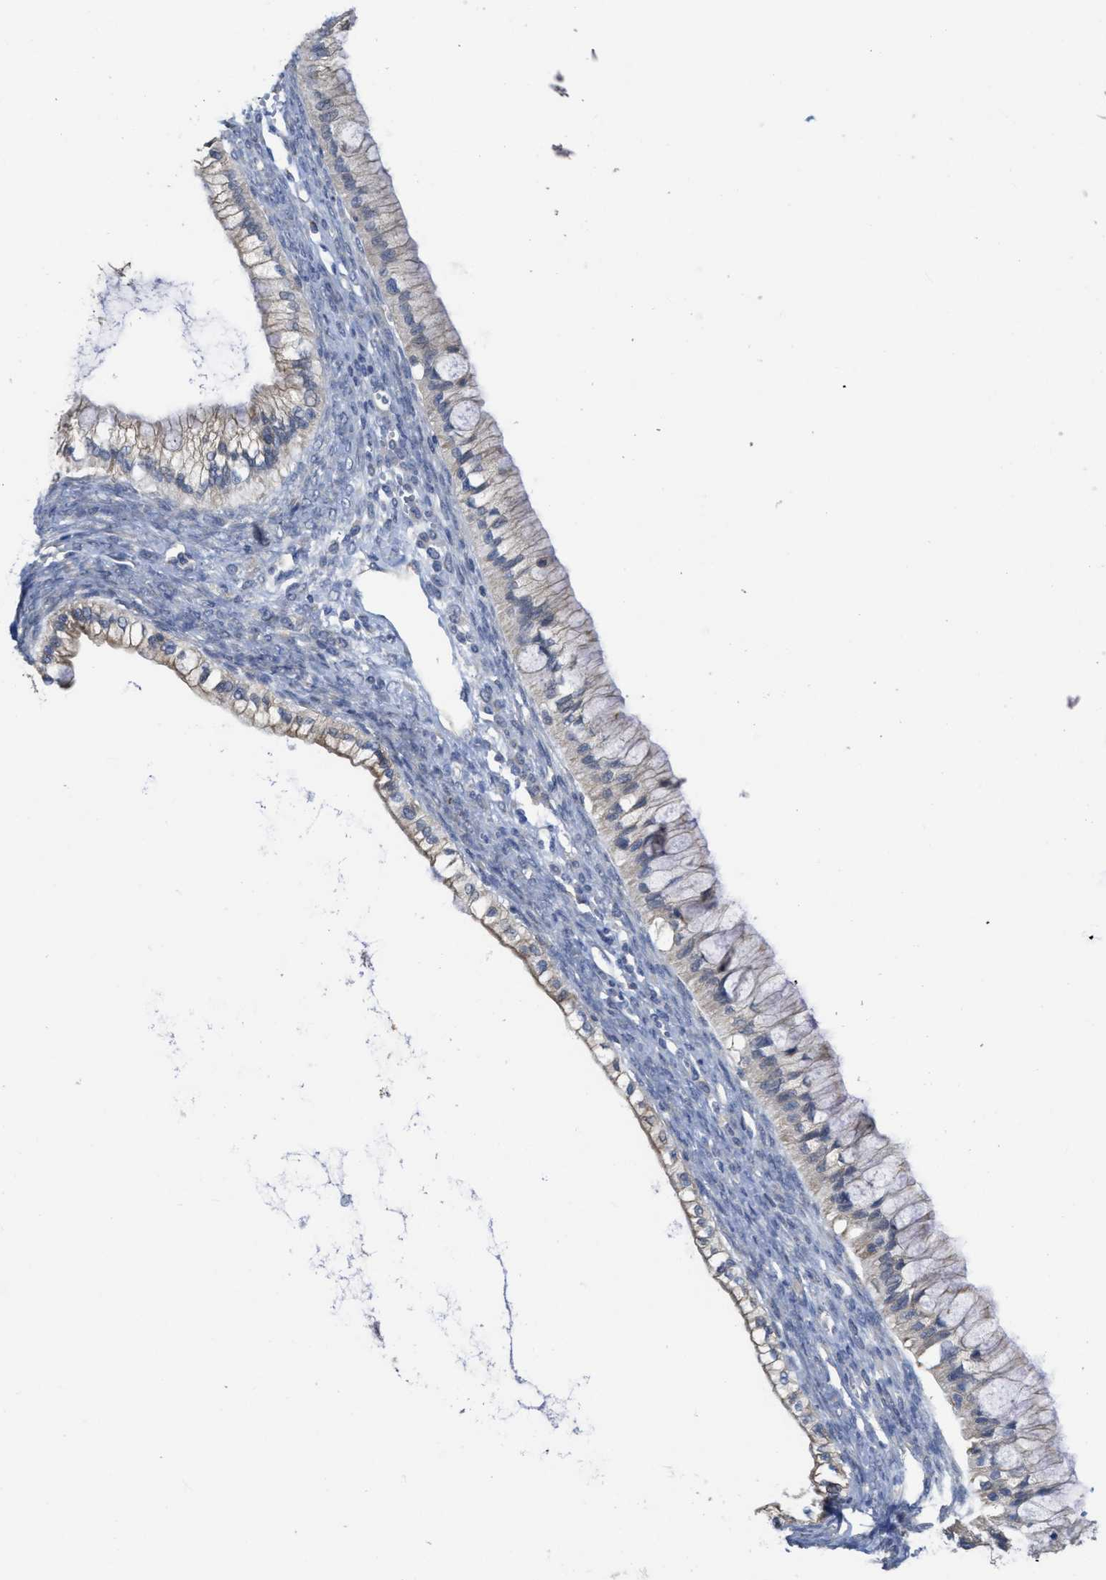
{"staining": {"intensity": "moderate", "quantity": "<25%", "location": "cytoplasmic/membranous"}, "tissue": "ovarian cancer", "cell_type": "Tumor cells", "image_type": "cancer", "snomed": [{"axis": "morphology", "description": "Cystadenocarcinoma, mucinous, NOS"}, {"axis": "topography", "description": "Ovary"}], "caption": "Immunohistochemical staining of human ovarian cancer reveals low levels of moderate cytoplasmic/membranous protein staining in about <25% of tumor cells.", "gene": "SFXN2", "patient": {"sex": "female", "age": 57}}